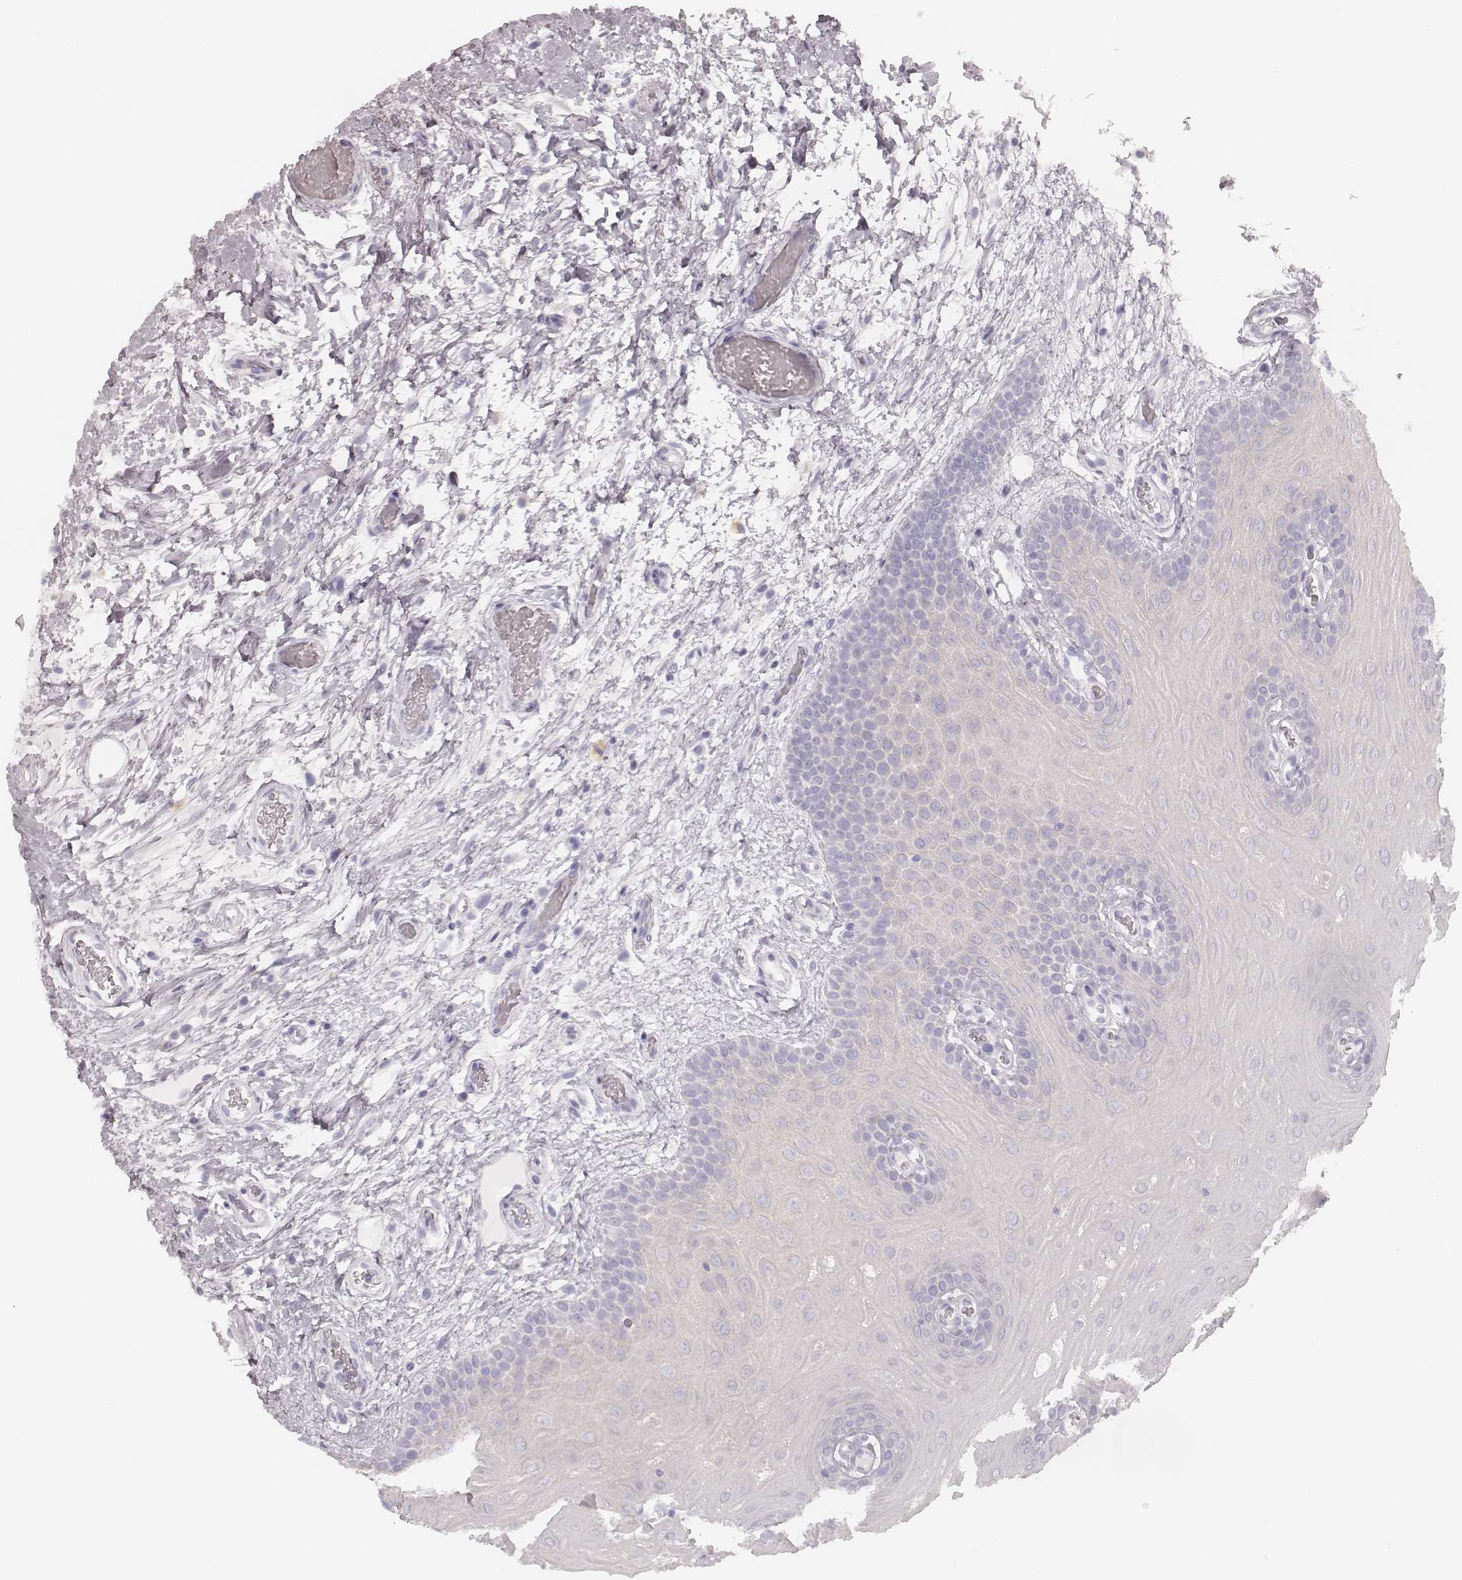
{"staining": {"intensity": "negative", "quantity": "none", "location": "none"}, "tissue": "oral mucosa", "cell_type": "Squamous epithelial cells", "image_type": "normal", "snomed": [{"axis": "morphology", "description": "Normal tissue, NOS"}, {"axis": "morphology", "description": "Squamous cell carcinoma, NOS"}, {"axis": "topography", "description": "Oral tissue"}, {"axis": "topography", "description": "Head-Neck"}], "caption": "This is a histopathology image of immunohistochemistry (IHC) staining of normal oral mucosa, which shows no staining in squamous epithelial cells. (Stains: DAB immunohistochemistry with hematoxylin counter stain, Microscopy: brightfield microscopy at high magnification).", "gene": "KRT82", "patient": {"sex": "male", "age": 78}}